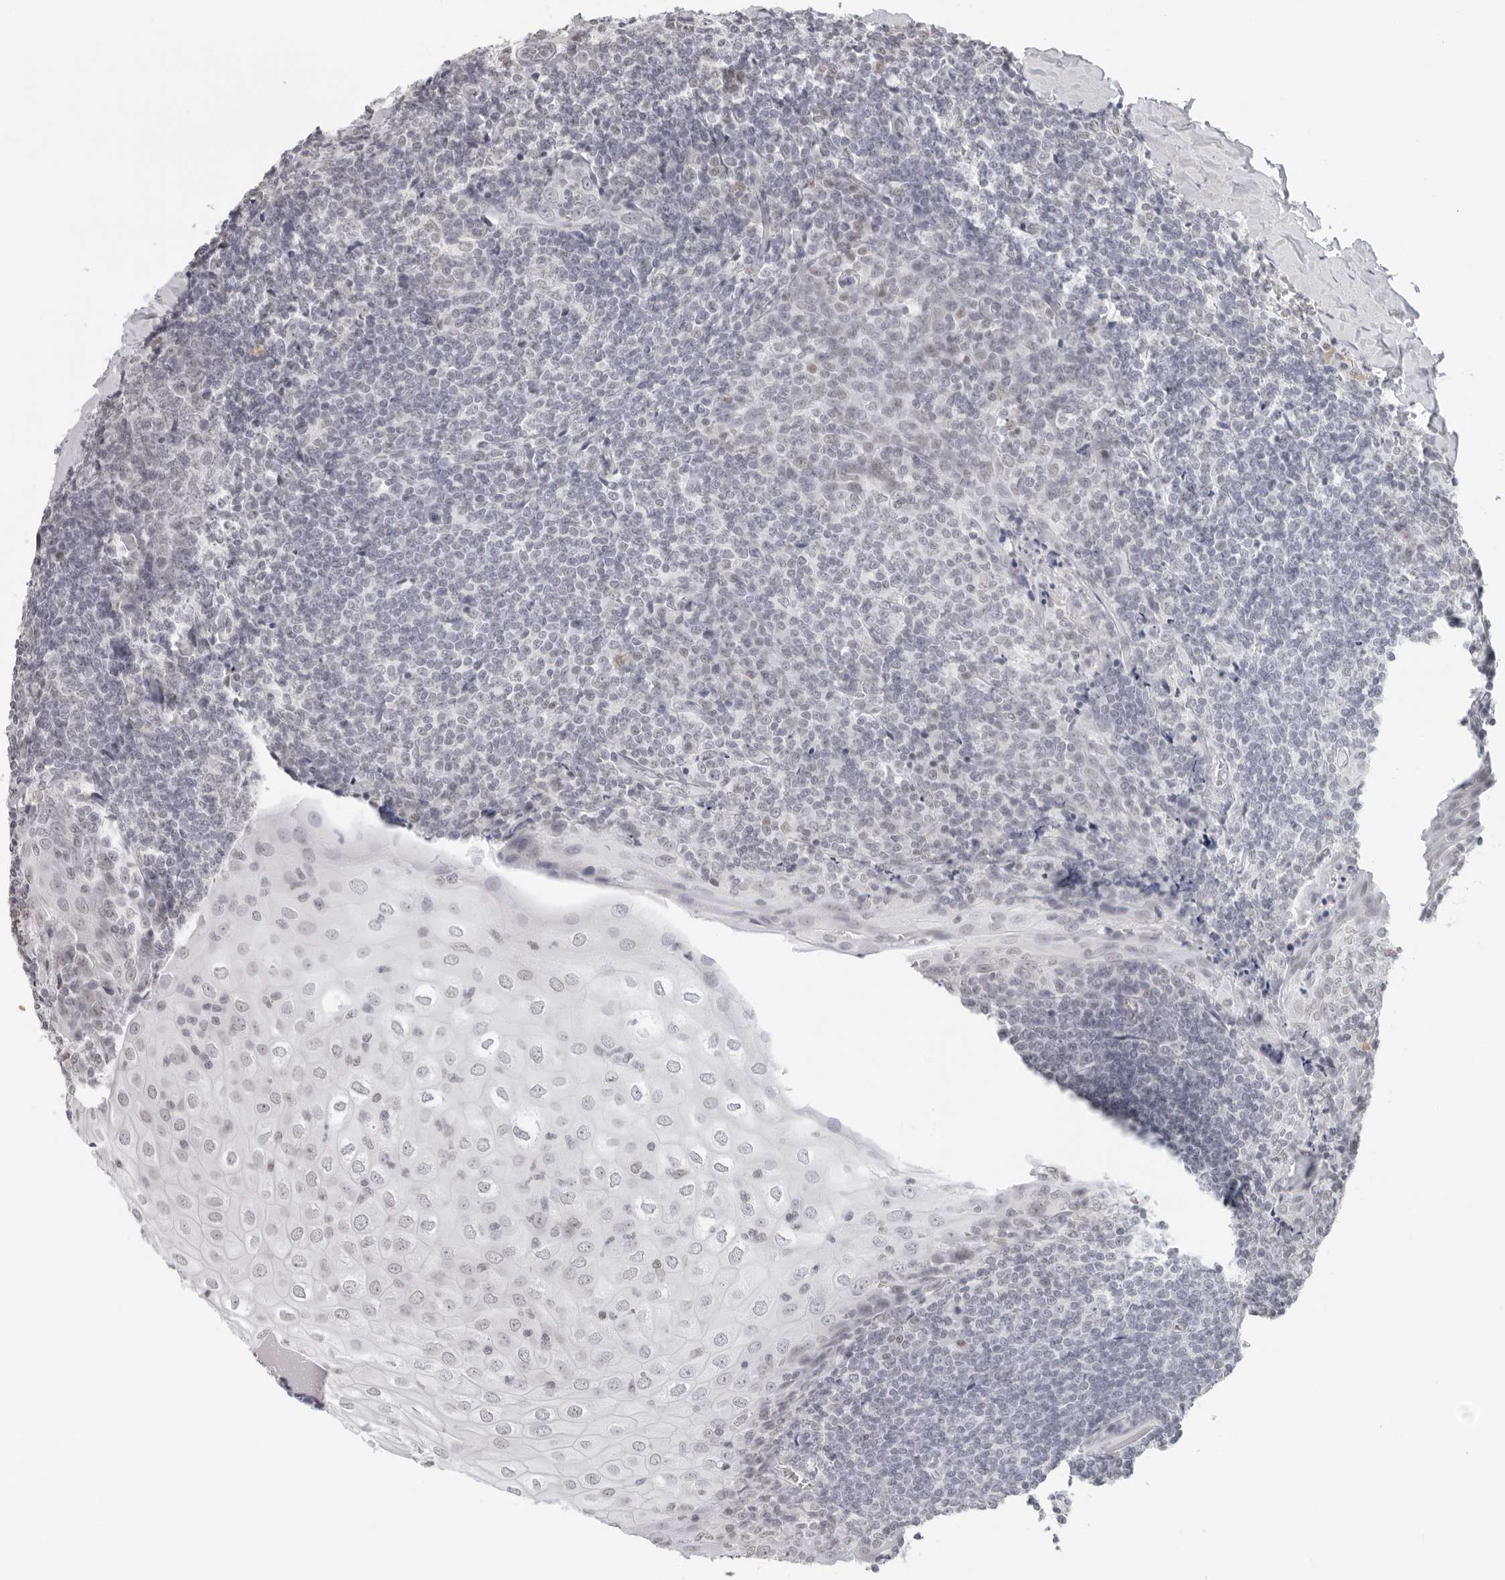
{"staining": {"intensity": "negative", "quantity": "none", "location": "none"}, "tissue": "tonsil", "cell_type": "Germinal center cells", "image_type": "normal", "snomed": [{"axis": "morphology", "description": "Normal tissue, NOS"}, {"axis": "topography", "description": "Tonsil"}], "caption": "An IHC micrograph of benign tonsil is shown. There is no staining in germinal center cells of tonsil. (DAB (3,3'-diaminobenzidine) immunohistochemistry, high magnification).", "gene": "FLG2", "patient": {"sex": "male", "age": 37}}